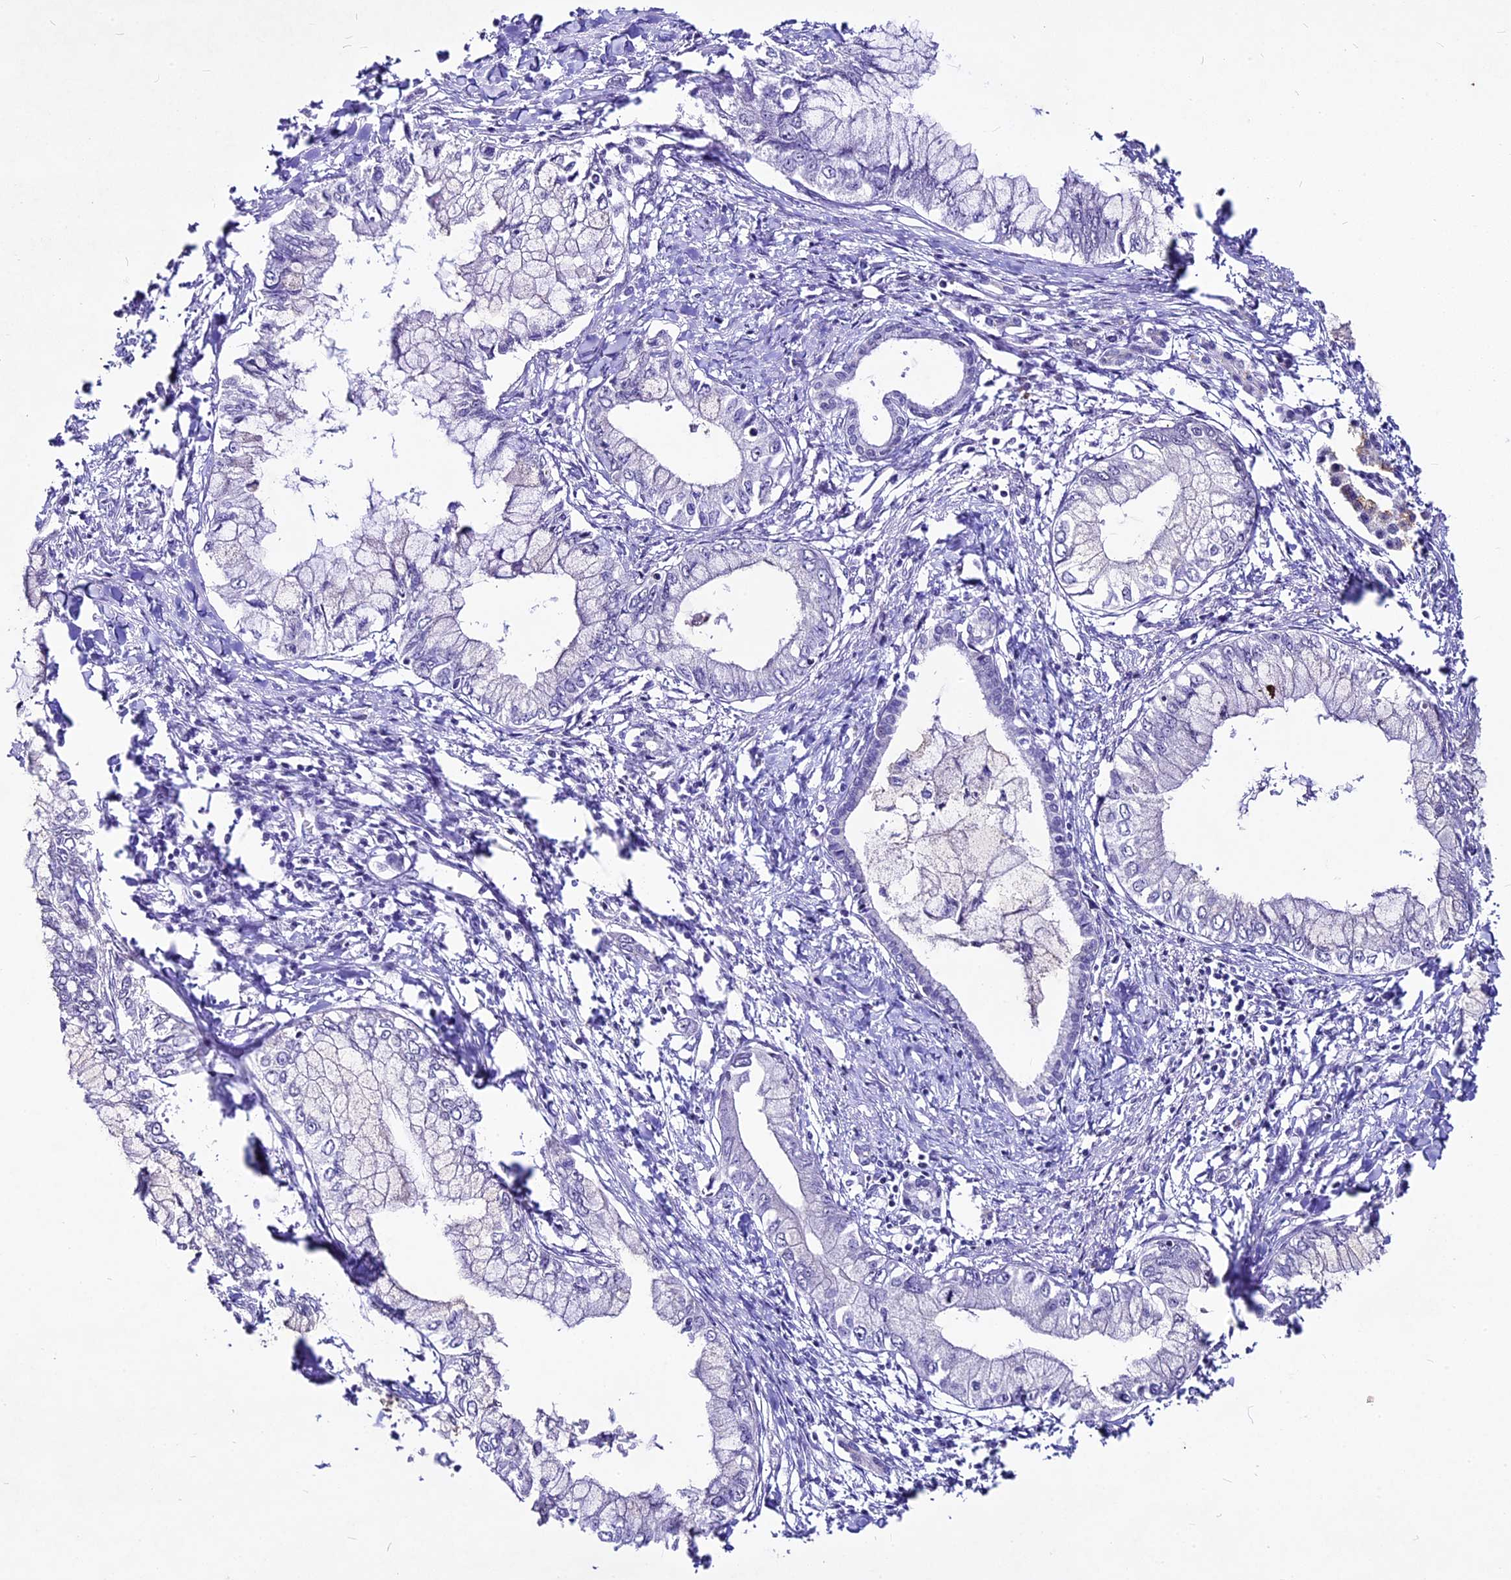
{"staining": {"intensity": "negative", "quantity": "none", "location": "none"}, "tissue": "pancreatic cancer", "cell_type": "Tumor cells", "image_type": "cancer", "snomed": [{"axis": "morphology", "description": "Adenocarcinoma, NOS"}, {"axis": "topography", "description": "Pancreas"}], "caption": "IHC image of neoplastic tissue: human pancreatic cancer (adenocarcinoma) stained with DAB shows no significant protein expression in tumor cells. The staining is performed using DAB (3,3'-diaminobenzidine) brown chromogen with nuclei counter-stained in using hematoxylin.", "gene": "SUSD3", "patient": {"sex": "male", "age": 48}}